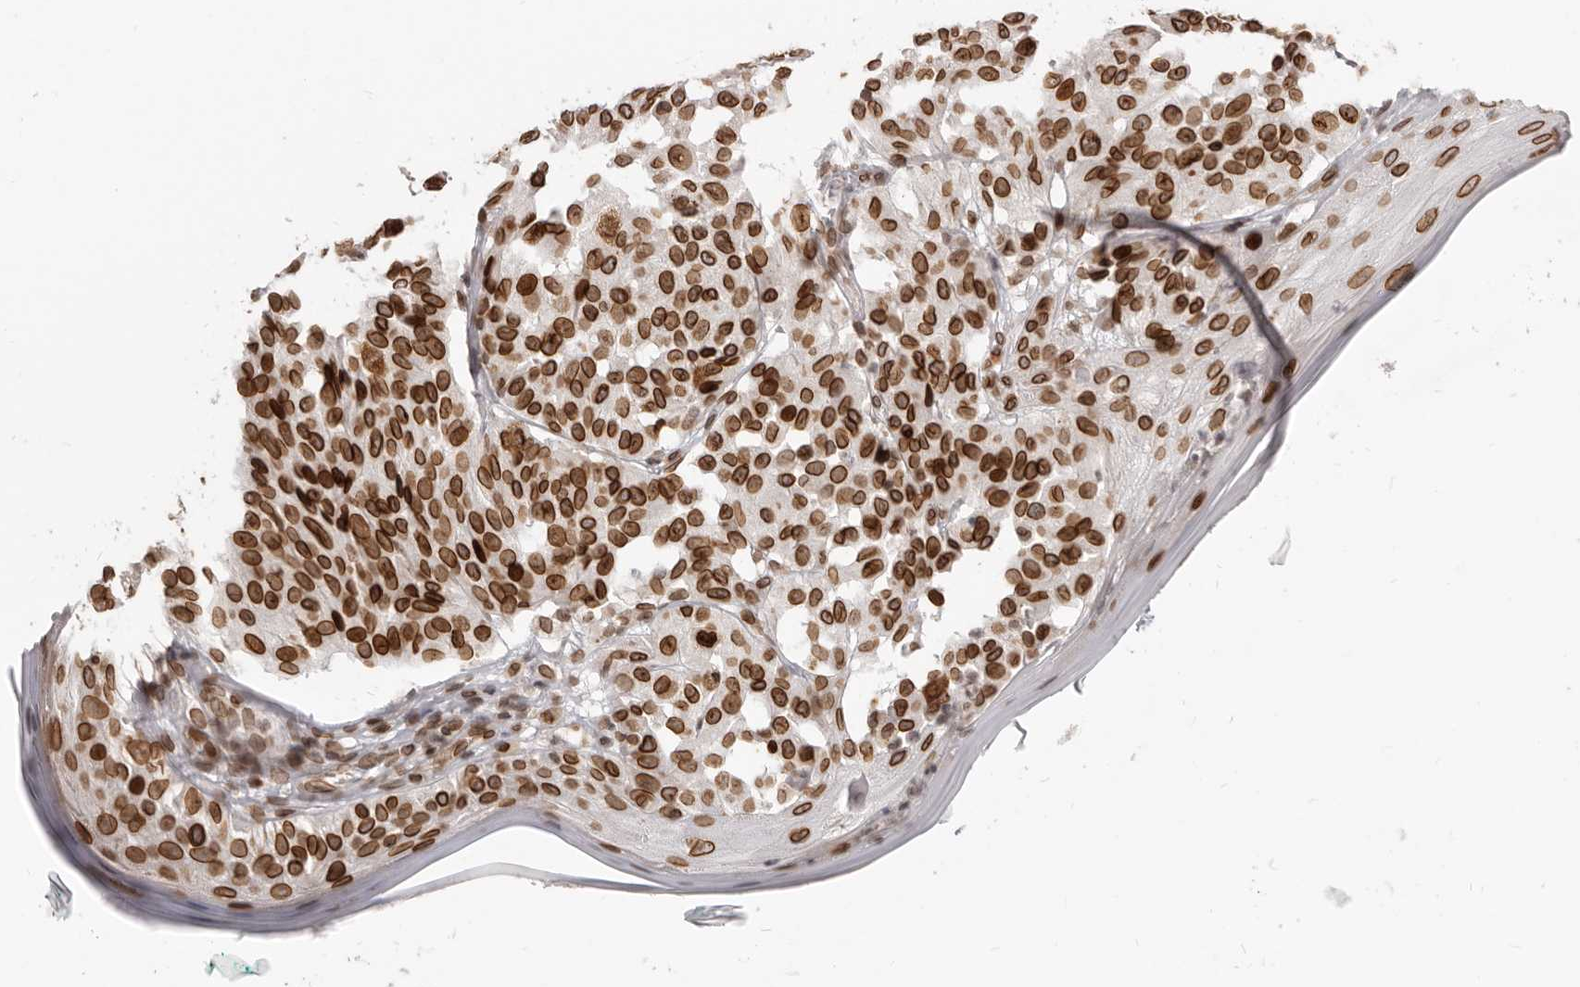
{"staining": {"intensity": "strong", "quantity": ">75%", "location": "cytoplasmic/membranous,nuclear"}, "tissue": "melanoma", "cell_type": "Tumor cells", "image_type": "cancer", "snomed": [{"axis": "morphology", "description": "Malignant melanoma, NOS"}, {"axis": "topography", "description": "Skin"}], "caption": "Strong cytoplasmic/membranous and nuclear staining is present in approximately >75% of tumor cells in melanoma.", "gene": "NUP153", "patient": {"sex": "female", "age": 46}}